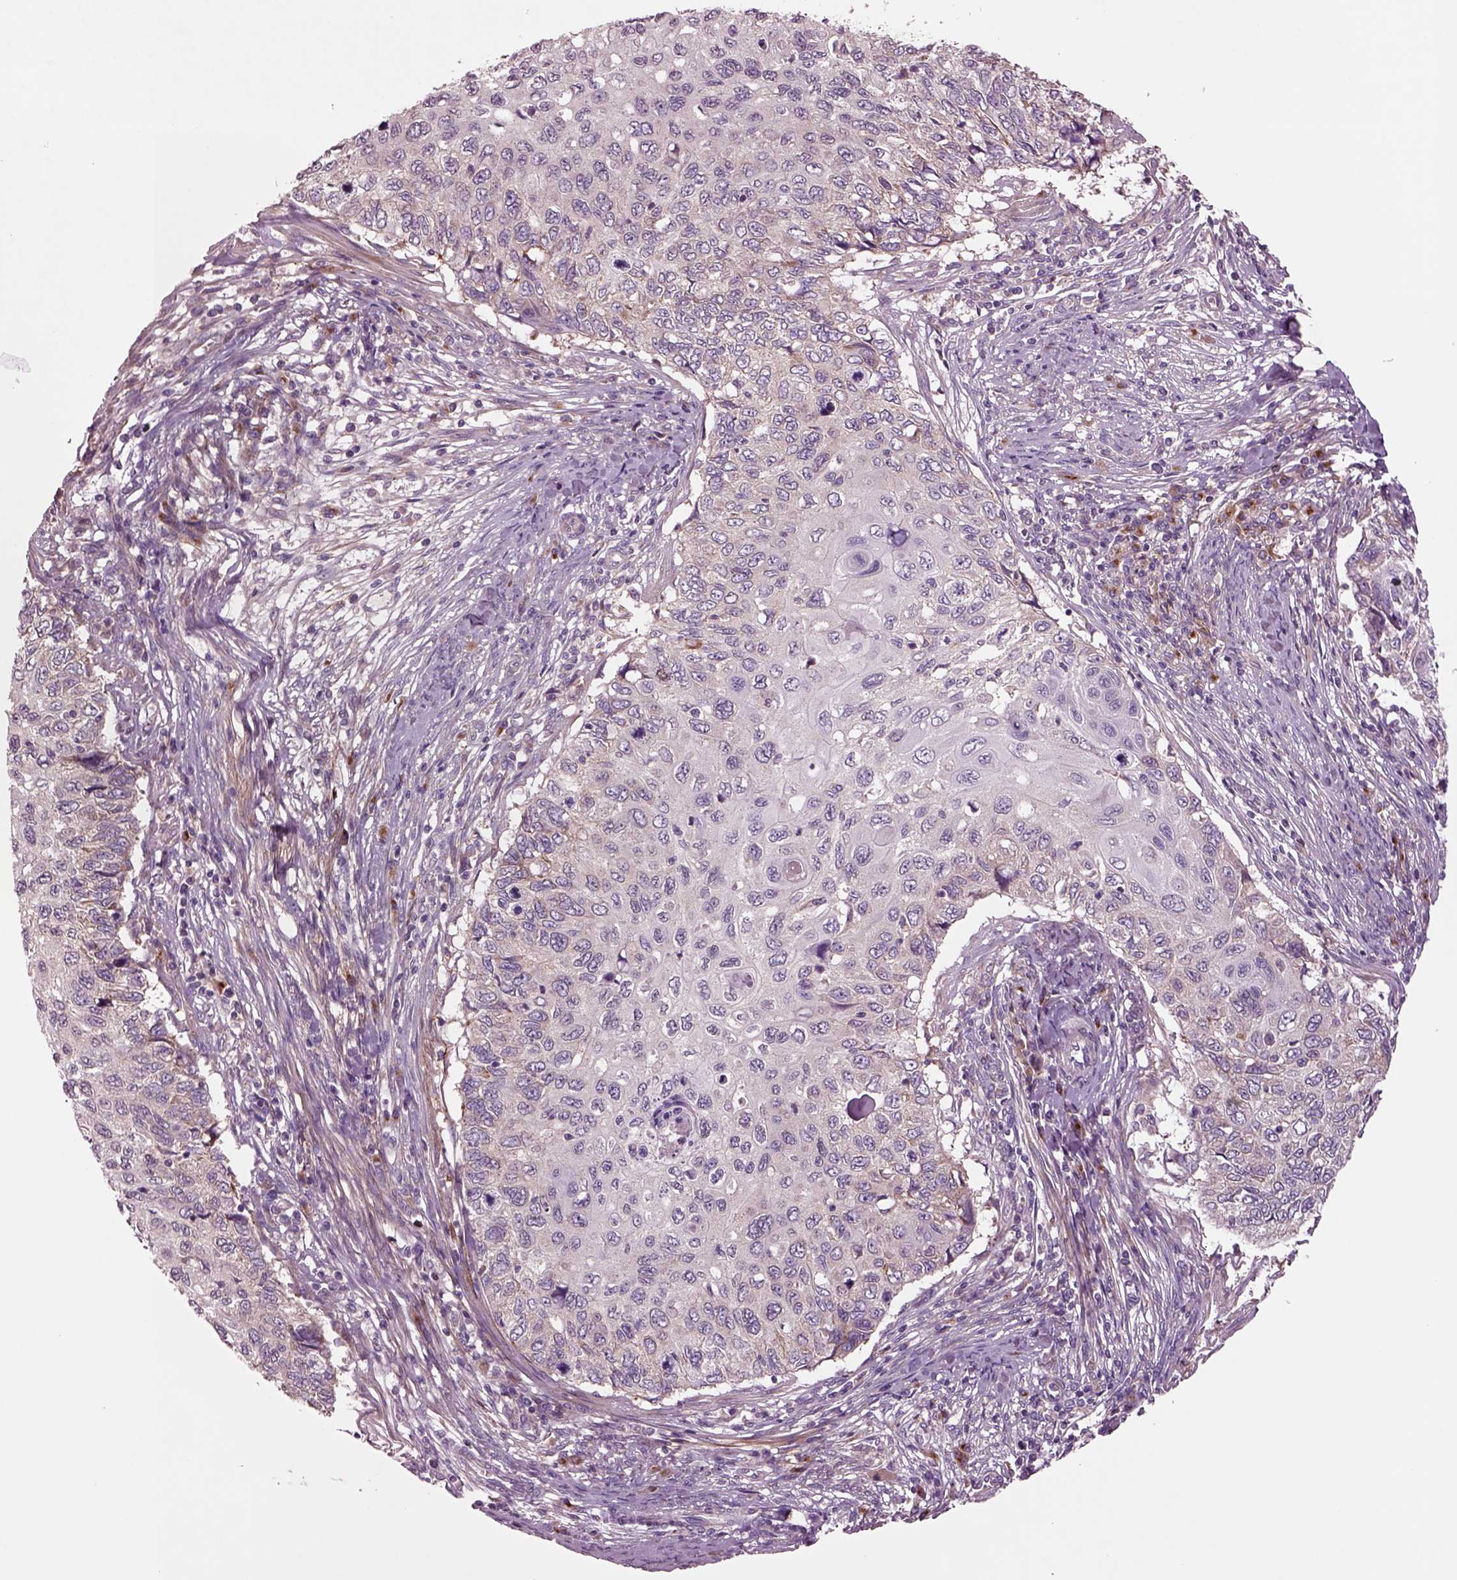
{"staining": {"intensity": "negative", "quantity": "none", "location": "none"}, "tissue": "cervical cancer", "cell_type": "Tumor cells", "image_type": "cancer", "snomed": [{"axis": "morphology", "description": "Squamous cell carcinoma, NOS"}, {"axis": "topography", "description": "Cervix"}], "caption": "Immunohistochemistry (IHC) micrograph of neoplastic tissue: squamous cell carcinoma (cervical) stained with DAB shows no significant protein positivity in tumor cells.", "gene": "SEC23A", "patient": {"sex": "female", "age": 70}}